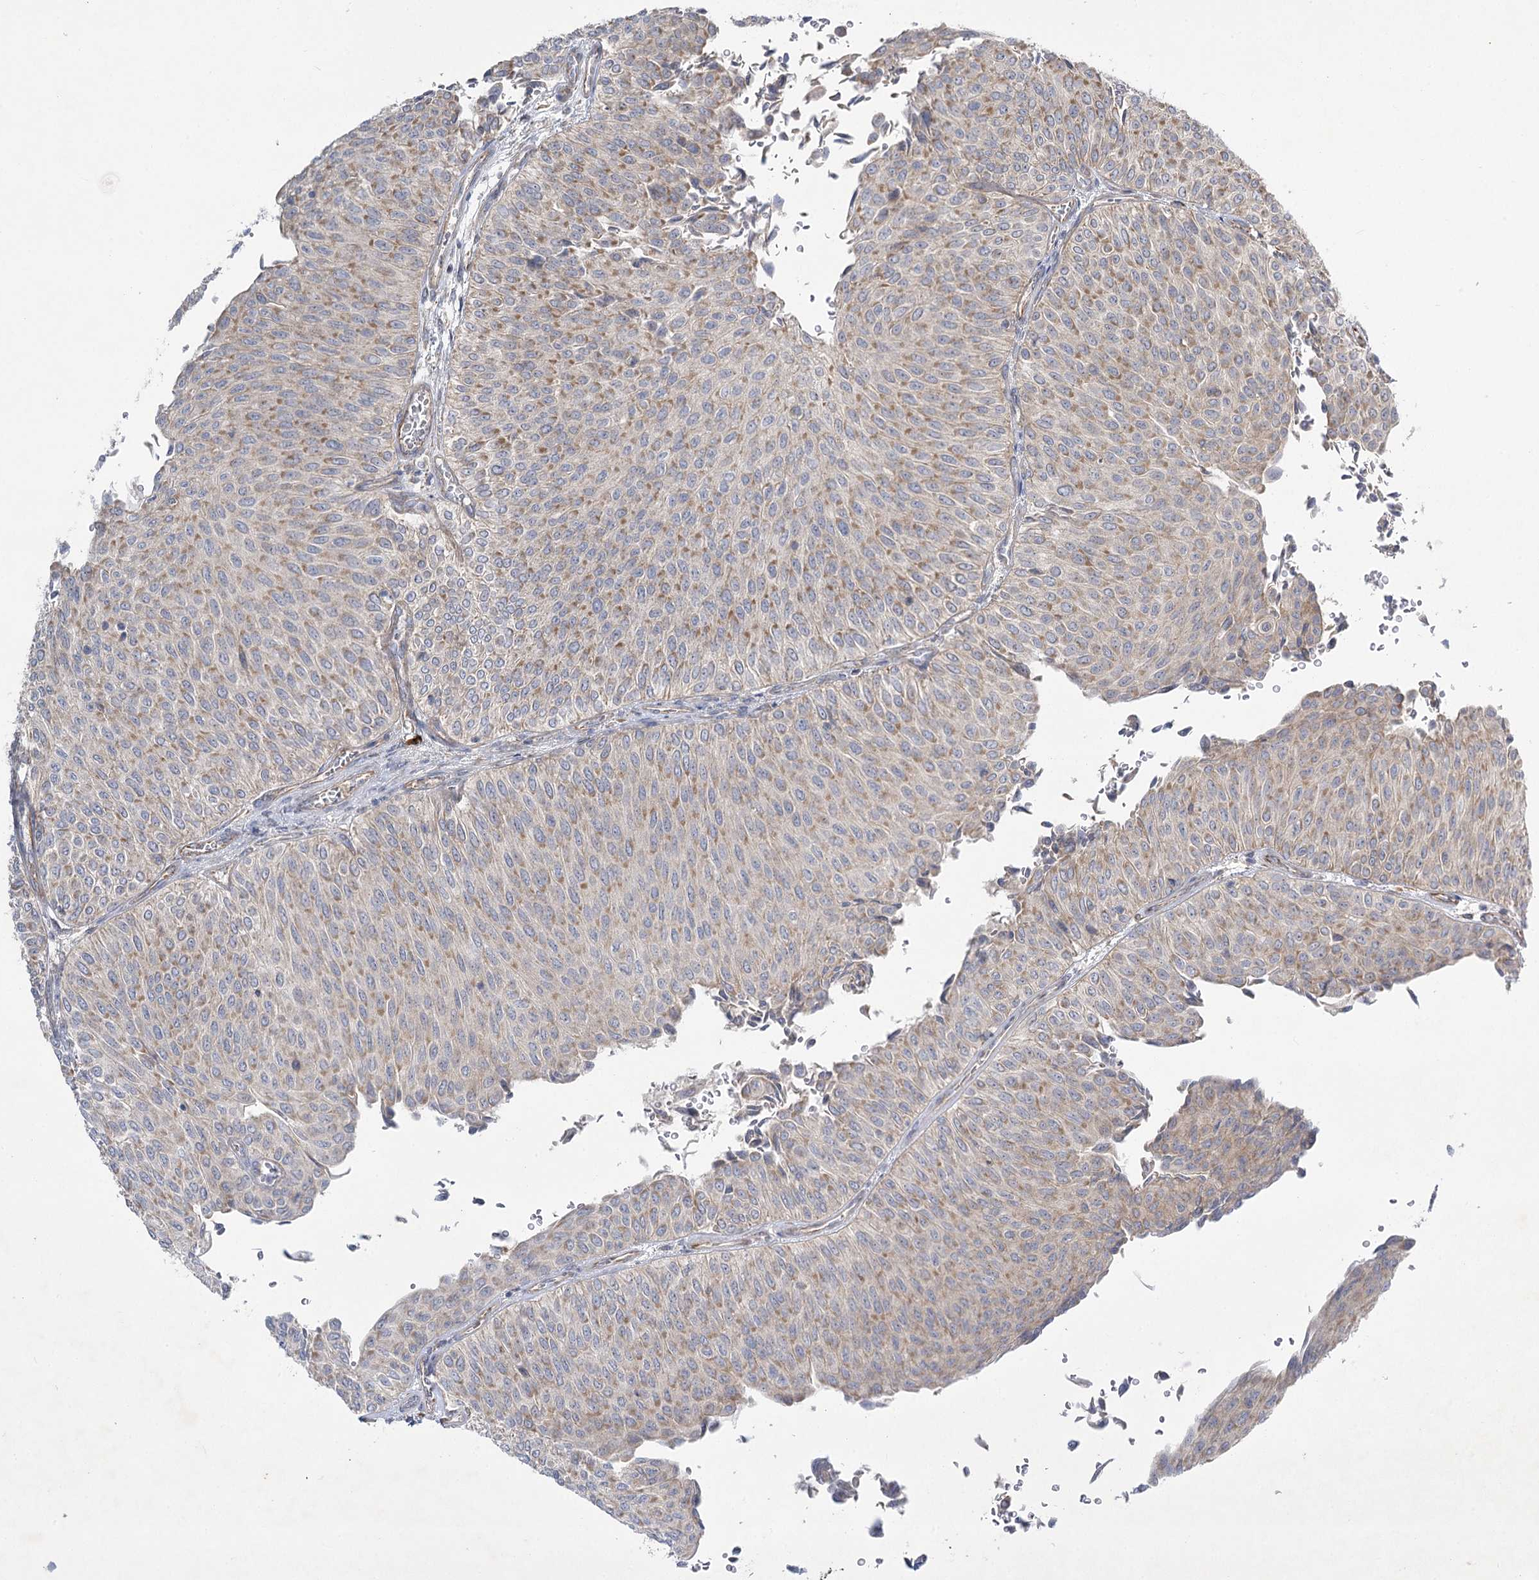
{"staining": {"intensity": "weak", "quantity": ">75%", "location": "cytoplasmic/membranous"}, "tissue": "urothelial cancer", "cell_type": "Tumor cells", "image_type": "cancer", "snomed": [{"axis": "morphology", "description": "Urothelial carcinoma, Low grade"}, {"axis": "topography", "description": "Urinary bladder"}], "caption": "Human urothelial cancer stained for a protein (brown) exhibits weak cytoplasmic/membranous positive expression in approximately >75% of tumor cells.", "gene": "KIAA0825", "patient": {"sex": "male", "age": 78}}